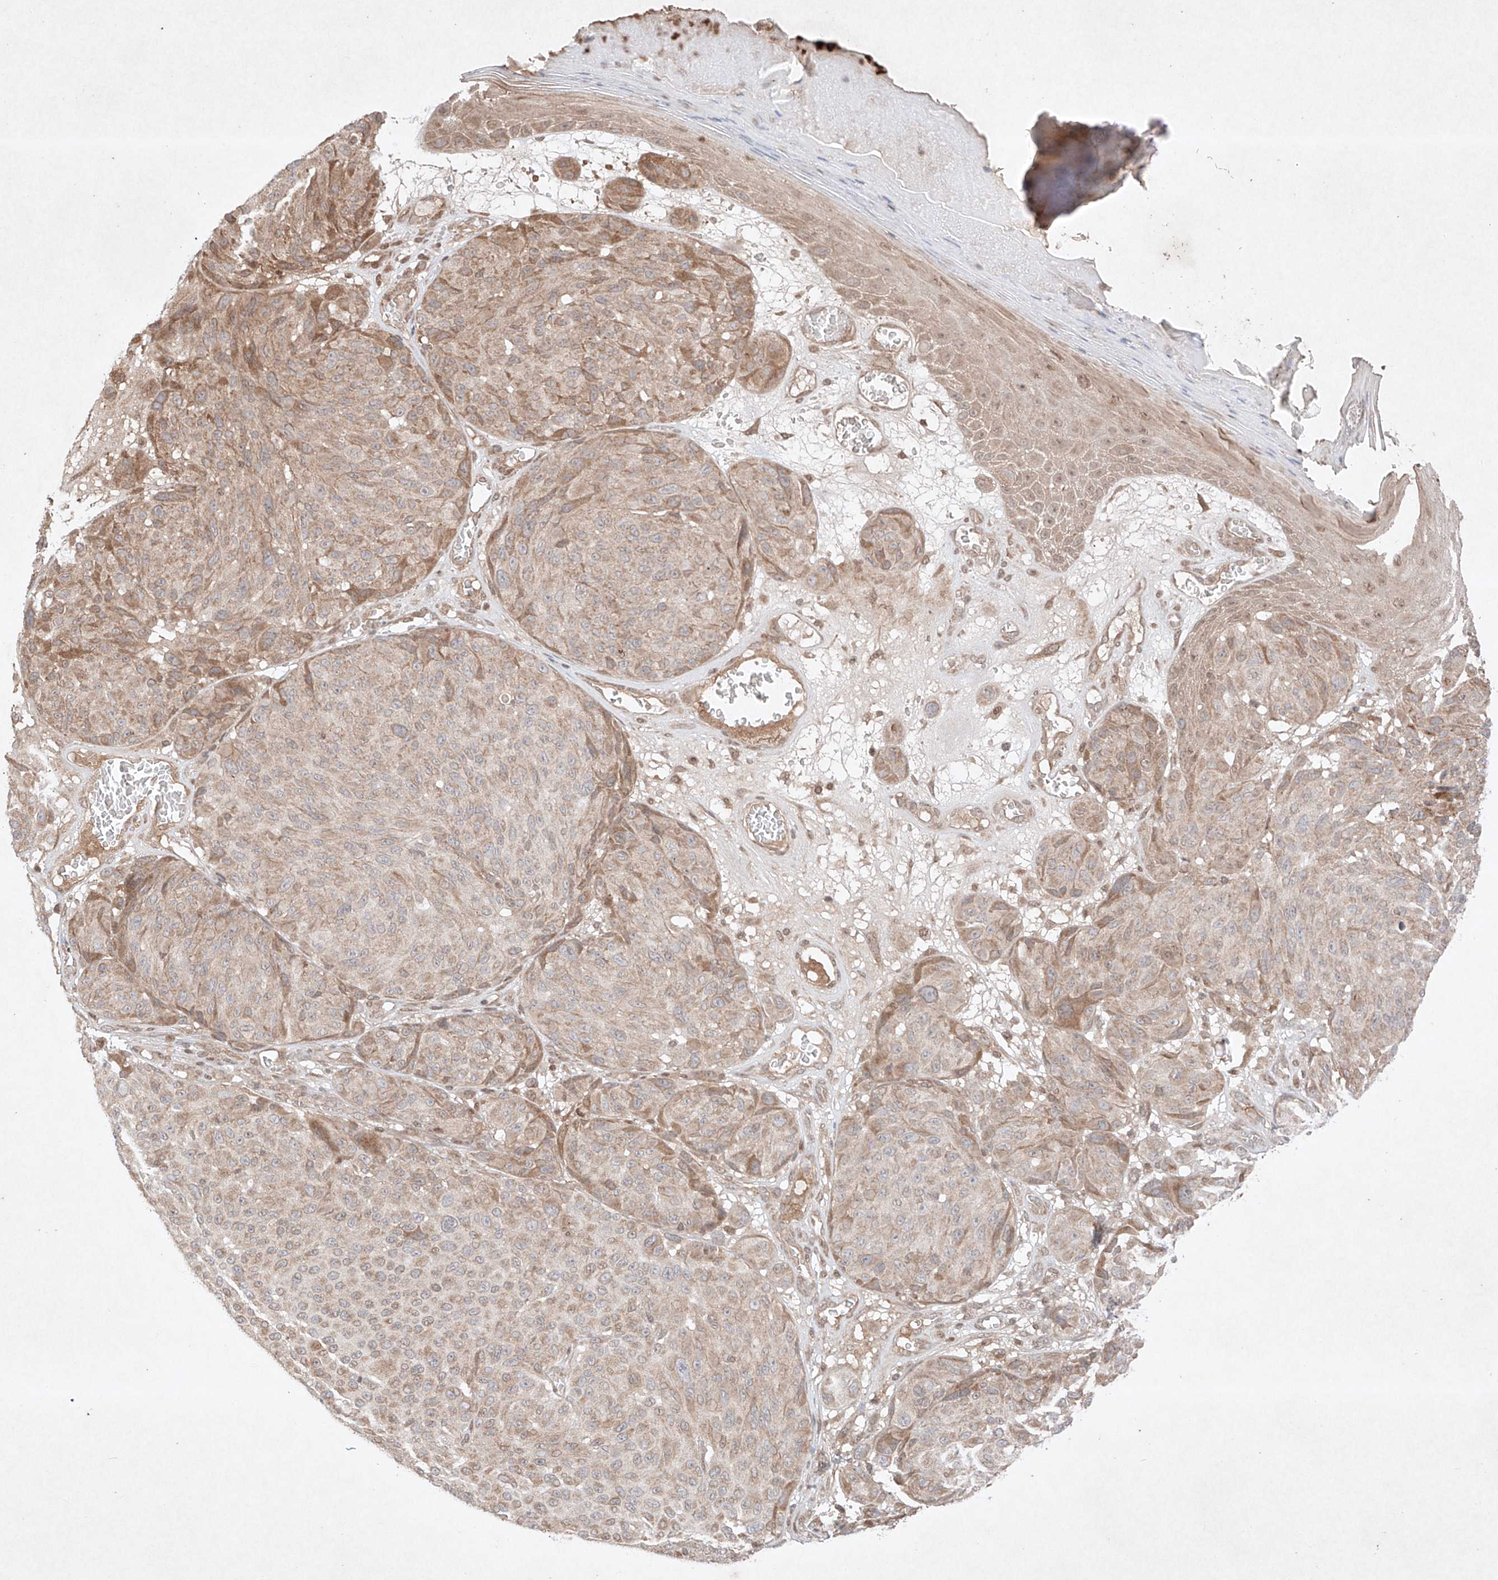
{"staining": {"intensity": "moderate", "quantity": "<25%", "location": "cytoplasmic/membranous"}, "tissue": "melanoma", "cell_type": "Tumor cells", "image_type": "cancer", "snomed": [{"axis": "morphology", "description": "Malignant melanoma, NOS"}, {"axis": "topography", "description": "Skin"}], "caption": "This image exhibits malignant melanoma stained with IHC to label a protein in brown. The cytoplasmic/membranous of tumor cells show moderate positivity for the protein. Nuclei are counter-stained blue.", "gene": "RNF31", "patient": {"sex": "male", "age": 83}}